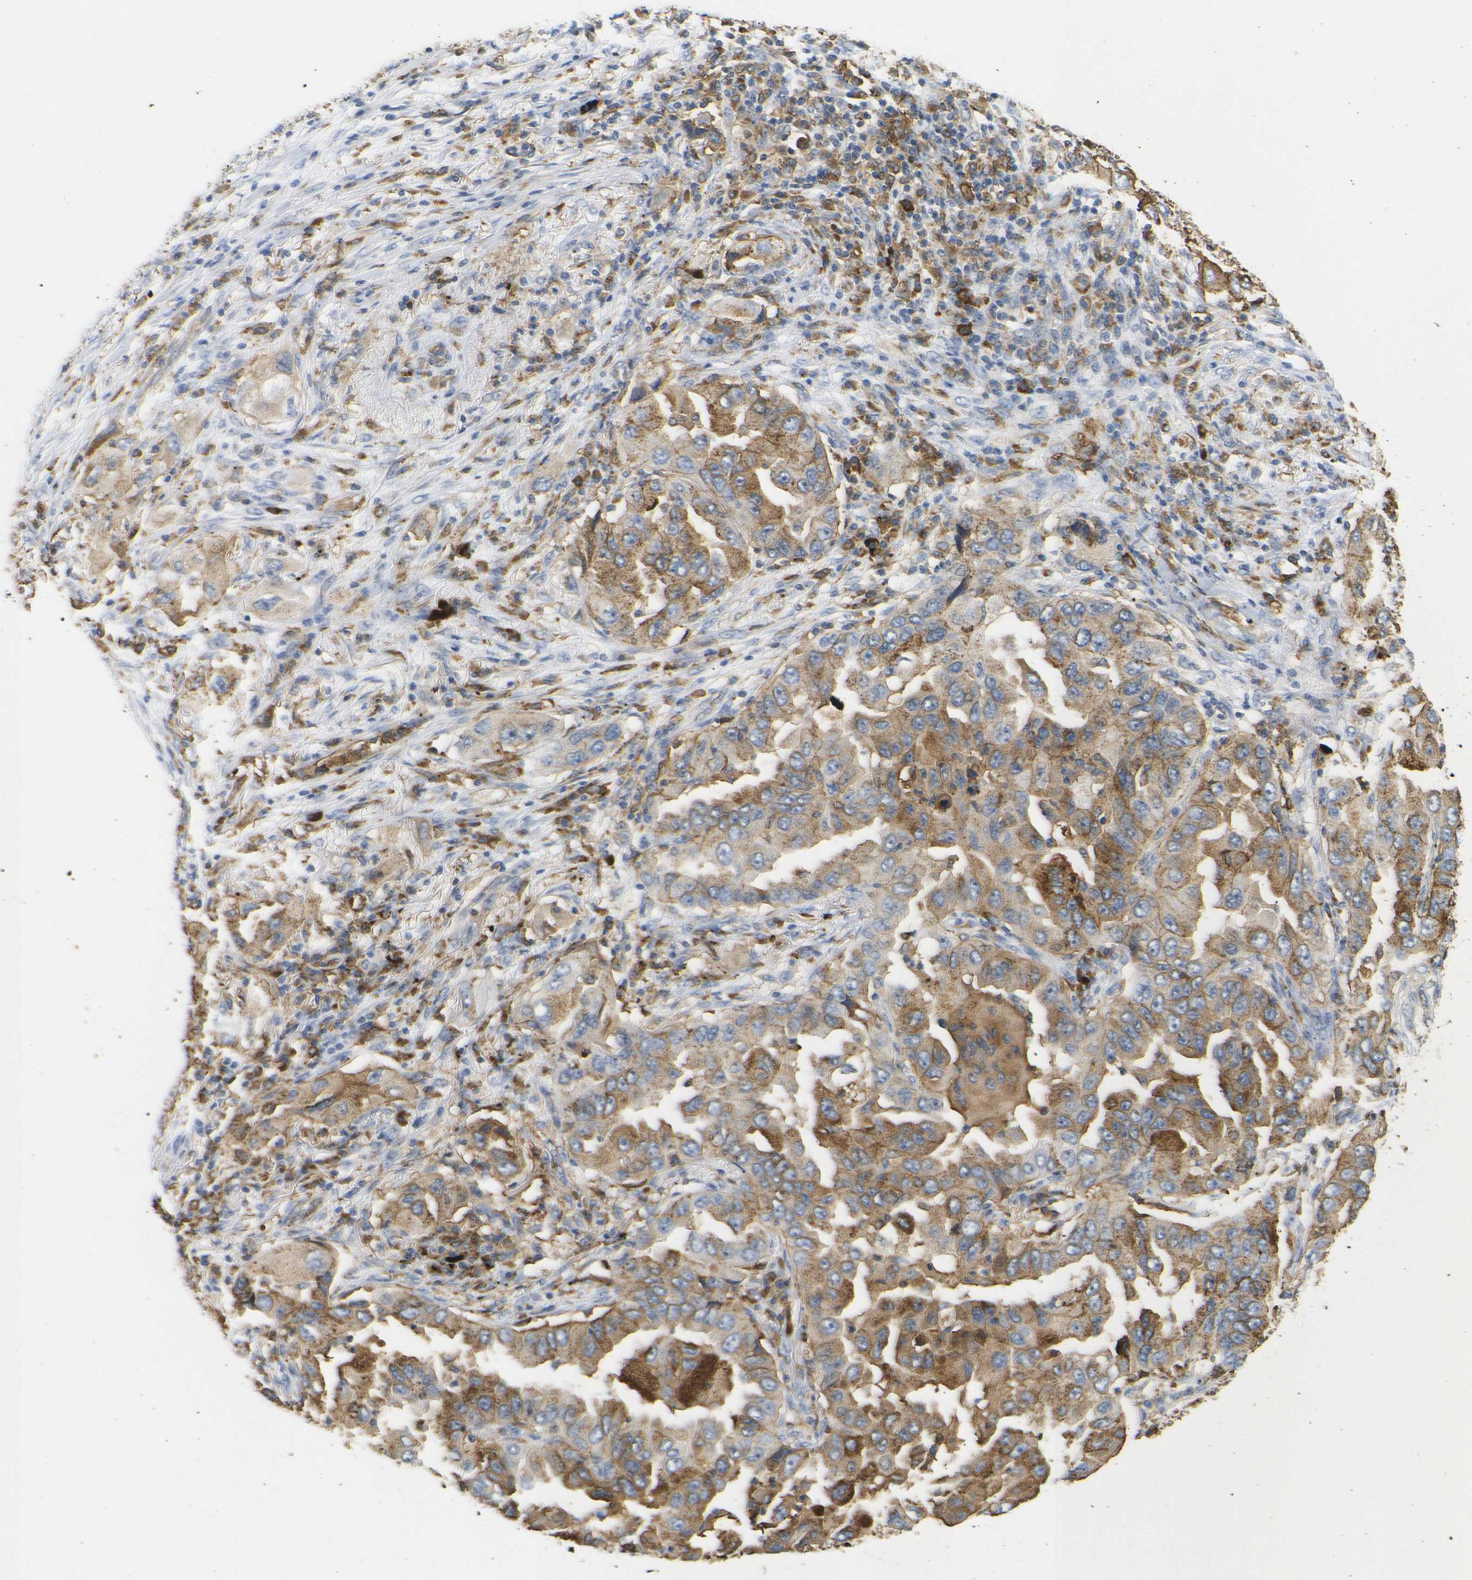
{"staining": {"intensity": "moderate", "quantity": ">75%", "location": "cytoplasmic/membranous"}, "tissue": "lung cancer", "cell_type": "Tumor cells", "image_type": "cancer", "snomed": [{"axis": "morphology", "description": "Adenocarcinoma, NOS"}, {"axis": "topography", "description": "Lung"}], "caption": "The immunohistochemical stain labels moderate cytoplasmic/membranous positivity in tumor cells of lung cancer tissue. (DAB (3,3'-diaminobenzidine) IHC, brown staining for protein, blue staining for nuclei).", "gene": "HLA-DQB1", "patient": {"sex": "female", "age": 65}}